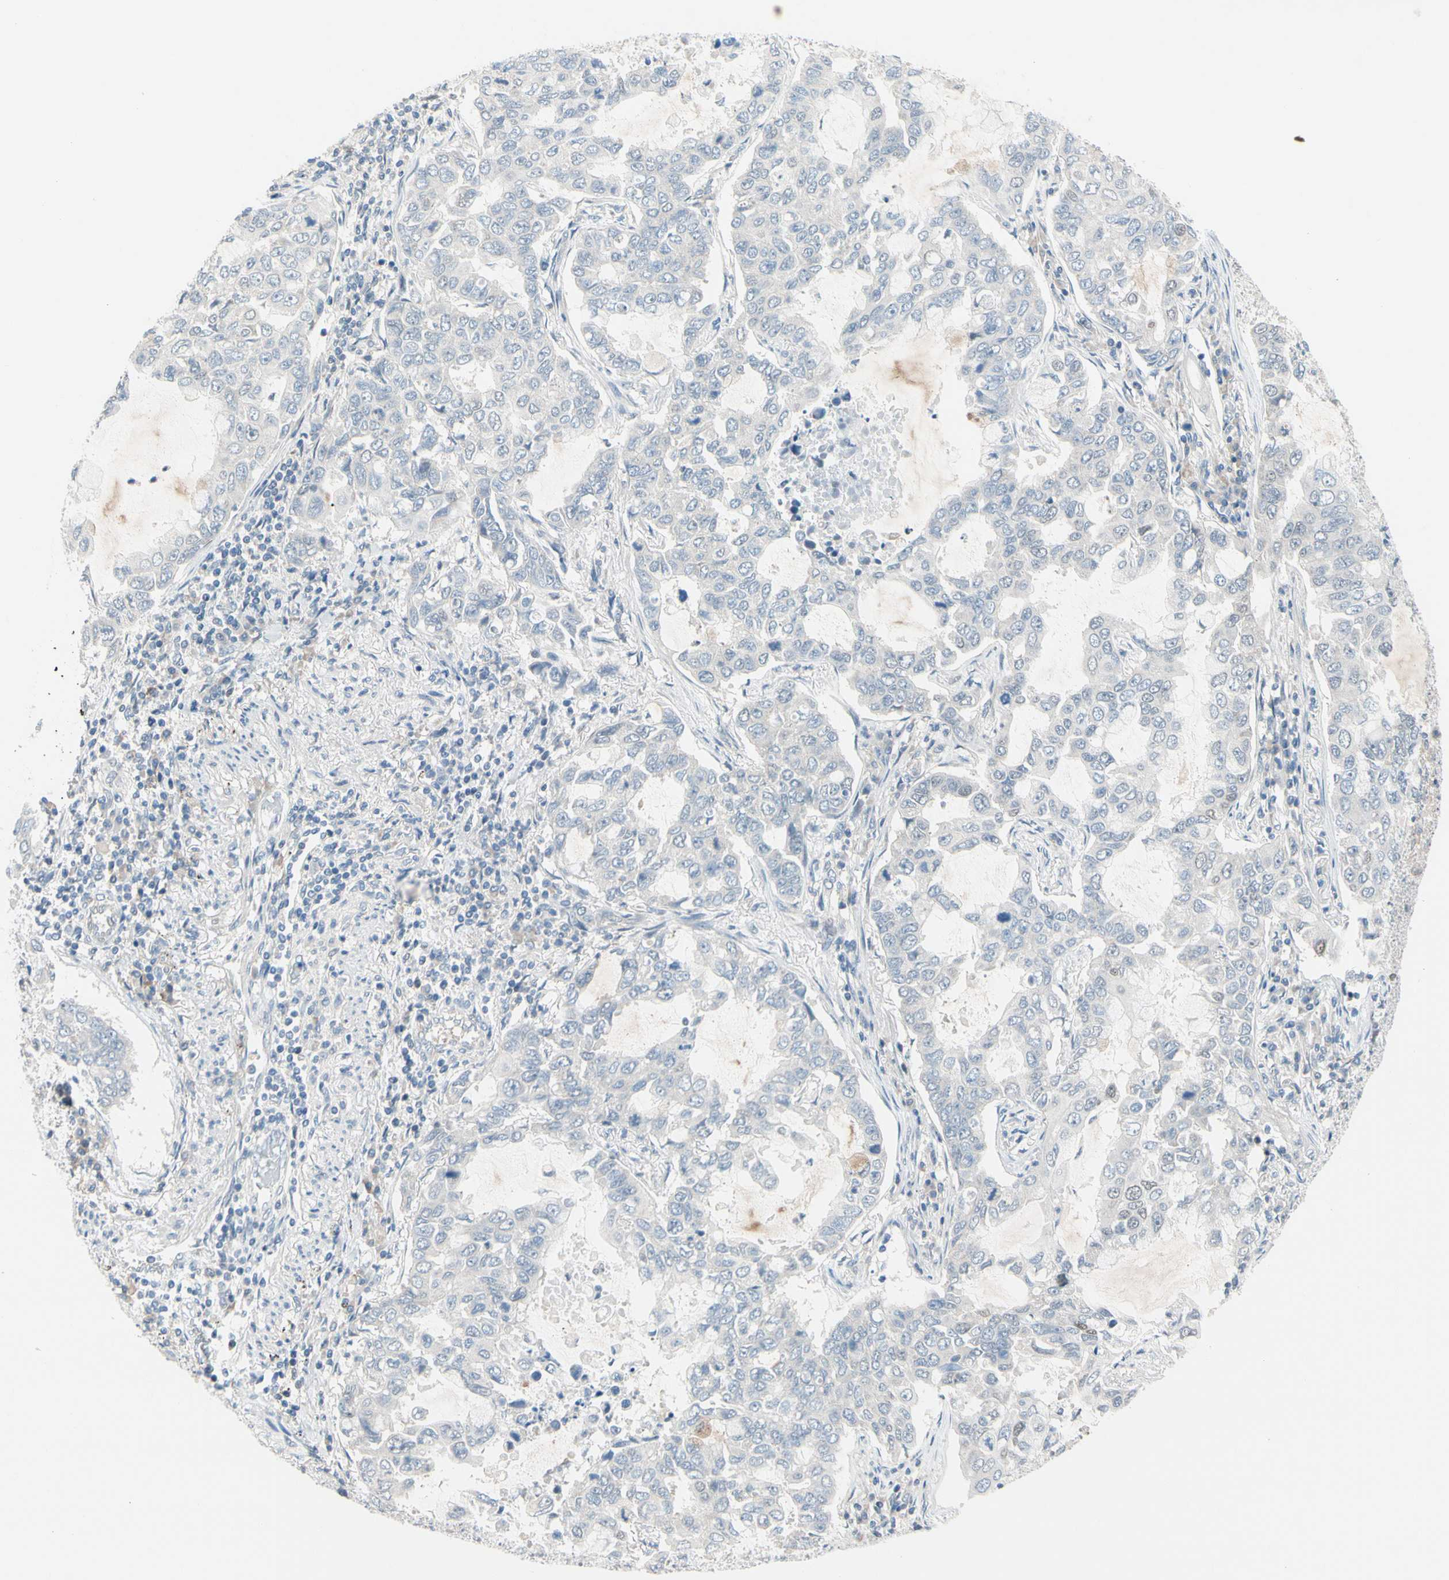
{"staining": {"intensity": "negative", "quantity": "none", "location": "none"}, "tissue": "lung cancer", "cell_type": "Tumor cells", "image_type": "cancer", "snomed": [{"axis": "morphology", "description": "Adenocarcinoma, NOS"}, {"axis": "topography", "description": "Lung"}], "caption": "Lung cancer was stained to show a protein in brown. There is no significant positivity in tumor cells.", "gene": "CFAP36", "patient": {"sex": "male", "age": 64}}